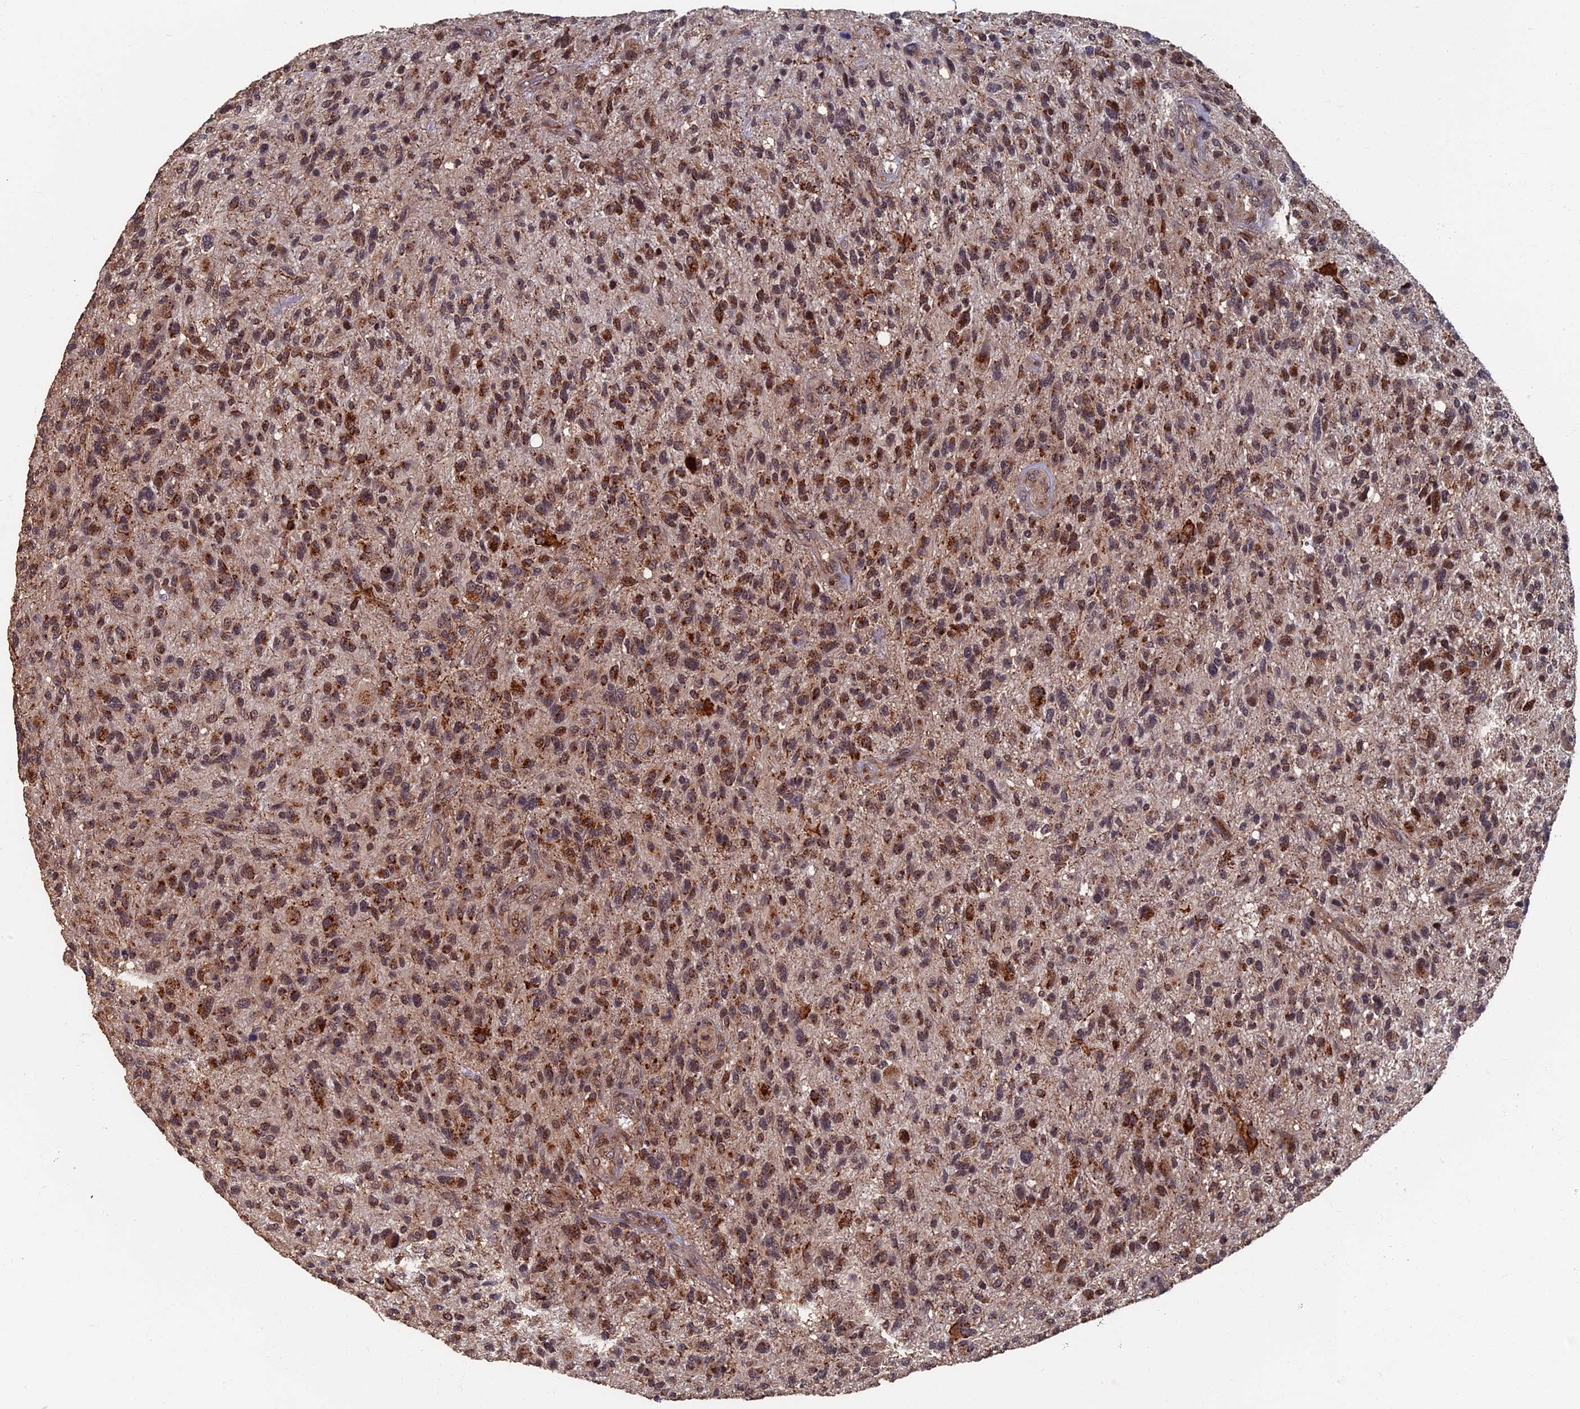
{"staining": {"intensity": "moderate", "quantity": ">75%", "location": "cytoplasmic/membranous,nuclear"}, "tissue": "glioma", "cell_type": "Tumor cells", "image_type": "cancer", "snomed": [{"axis": "morphology", "description": "Glioma, malignant, High grade"}, {"axis": "topography", "description": "Brain"}], "caption": "A high-resolution histopathology image shows IHC staining of malignant glioma (high-grade), which shows moderate cytoplasmic/membranous and nuclear staining in about >75% of tumor cells.", "gene": "RASGRF1", "patient": {"sex": "male", "age": 47}}